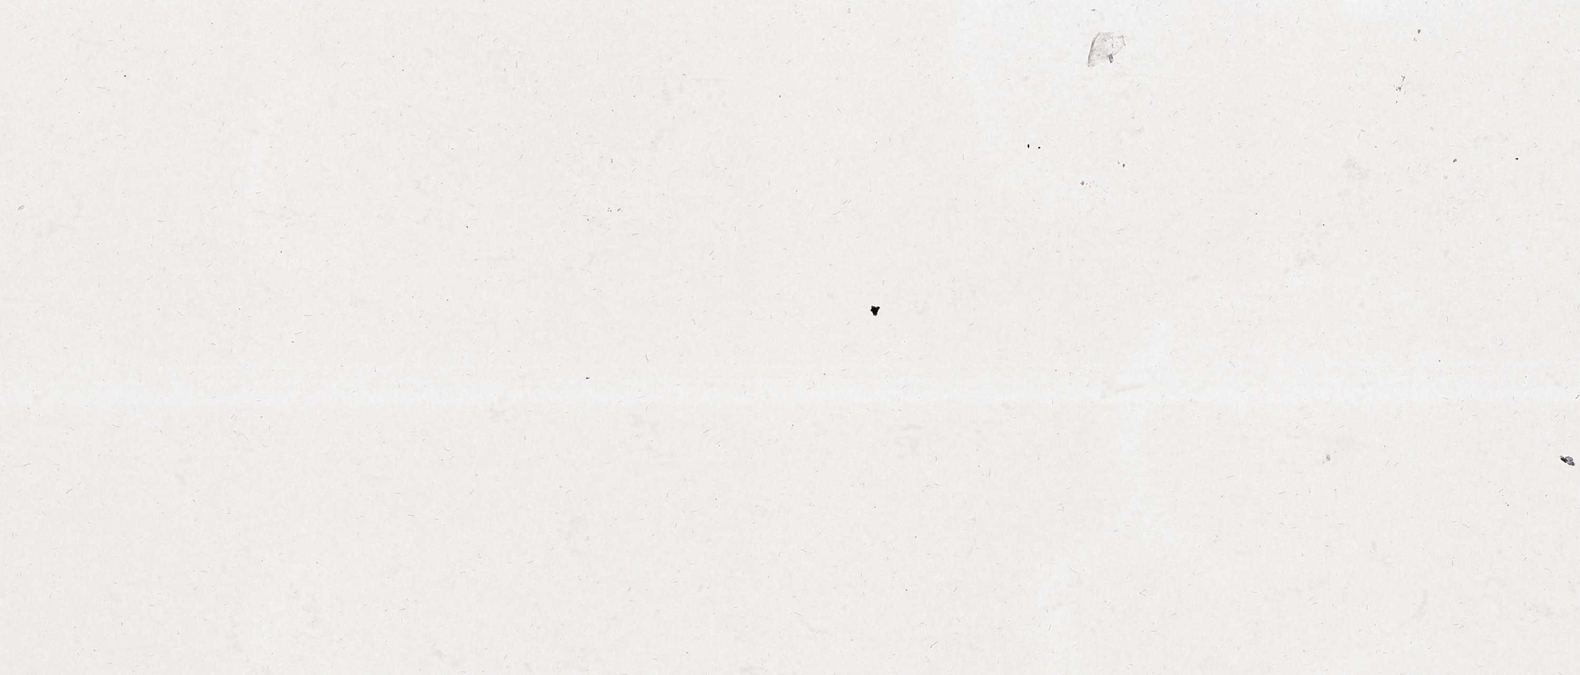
{"staining": {"intensity": "moderate", "quantity": ">75%", "location": "cytoplasmic/membranous,nuclear"}, "tissue": "skin", "cell_type": "Fibroblasts", "image_type": "normal", "snomed": [{"axis": "morphology", "description": "Normal tissue, NOS"}, {"axis": "topography", "description": "Skin"}, {"axis": "topography", "description": "Skeletal muscle"}], "caption": "Immunohistochemistry of benign skin demonstrates medium levels of moderate cytoplasmic/membranous,nuclear positivity in approximately >75% of fibroblasts.", "gene": "MAGED2", "patient": {"sex": "male", "age": 83}}